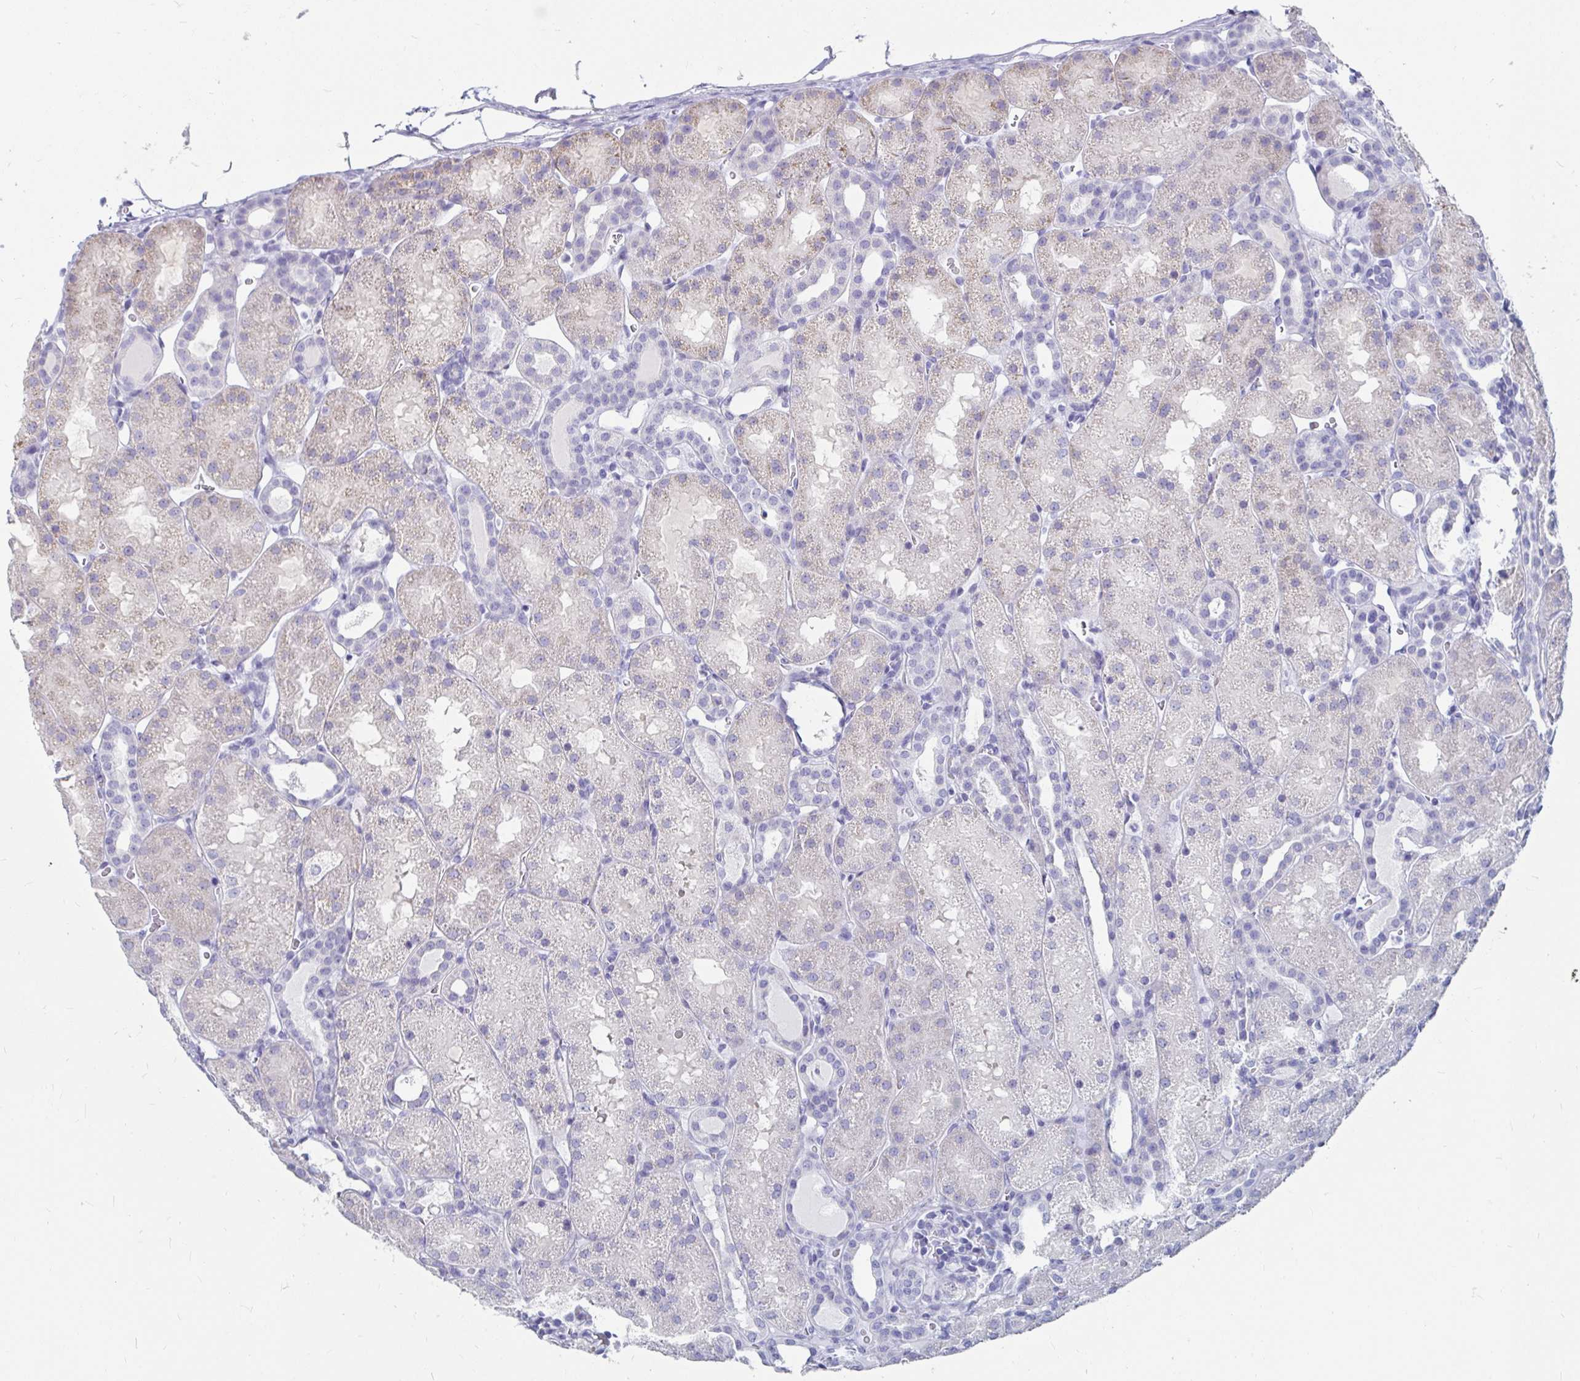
{"staining": {"intensity": "negative", "quantity": "none", "location": "none"}, "tissue": "kidney", "cell_type": "Cells in glomeruli", "image_type": "normal", "snomed": [{"axis": "morphology", "description": "Normal tissue, NOS"}, {"axis": "topography", "description": "Kidney"}], "caption": "DAB (3,3'-diaminobenzidine) immunohistochemical staining of normal human kidney shows no significant expression in cells in glomeruli.", "gene": "CA9", "patient": {"sex": "male", "age": 2}}